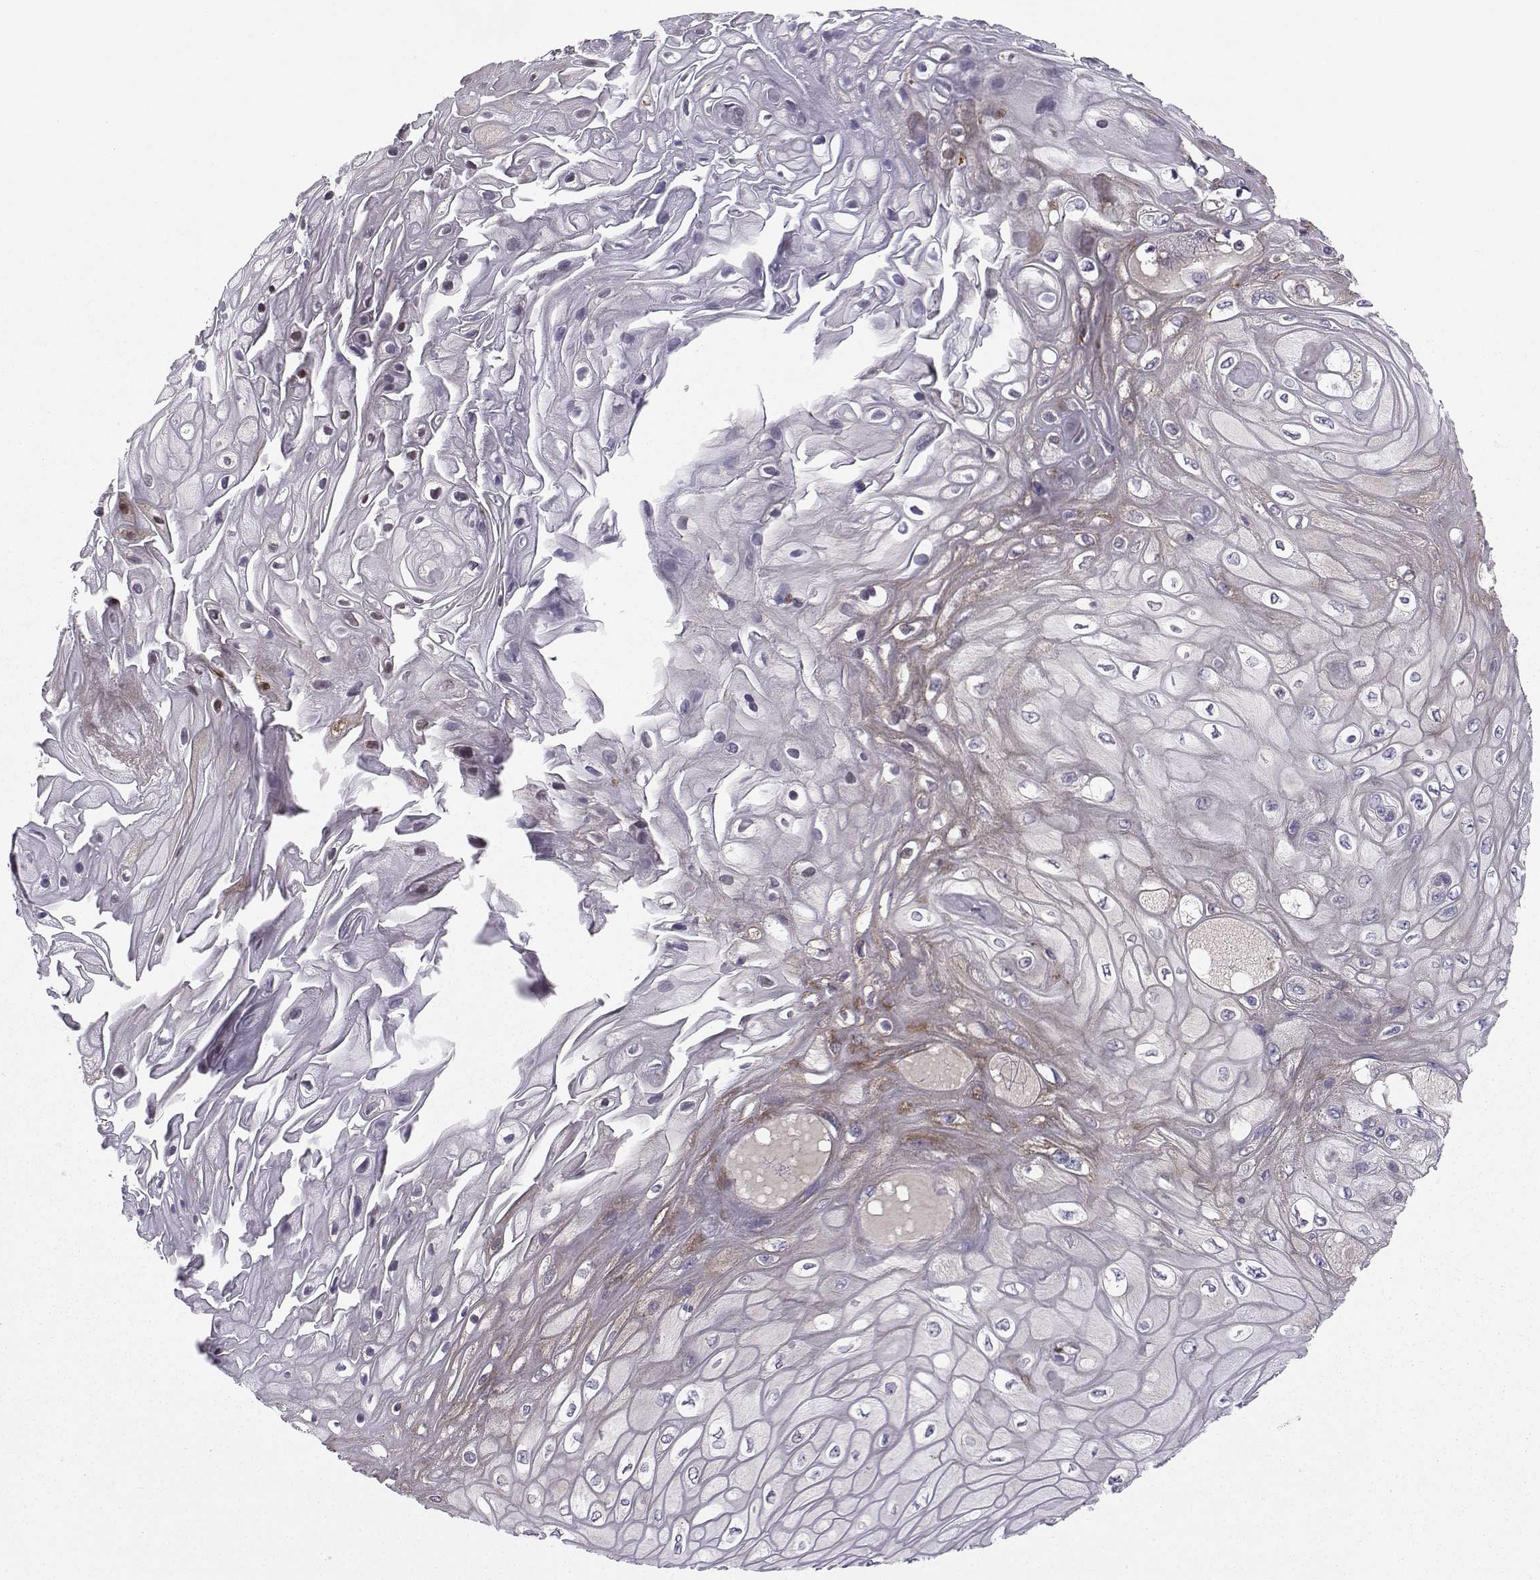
{"staining": {"intensity": "moderate", "quantity": "<25%", "location": "cytoplasmic/membranous"}, "tissue": "skin cancer", "cell_type": "Tumor cells", "image_type": "cancer", "snomed": [{"axis": "morphology", "description": "Squamous cell carcinoma, NOS"}, {"axis": "topography", "description": "Skin"}], "caption": "Immunohistochemical staining of skin cancer demonstrates low levels of moderate cytoplasmic/membranous positivity in about <25% of tumor cells. (brown staining indicates protein expression, while blue staining denotes nuclei).", "gene": "STXBP5", "patient": {"sex": "male", "age": 62}}